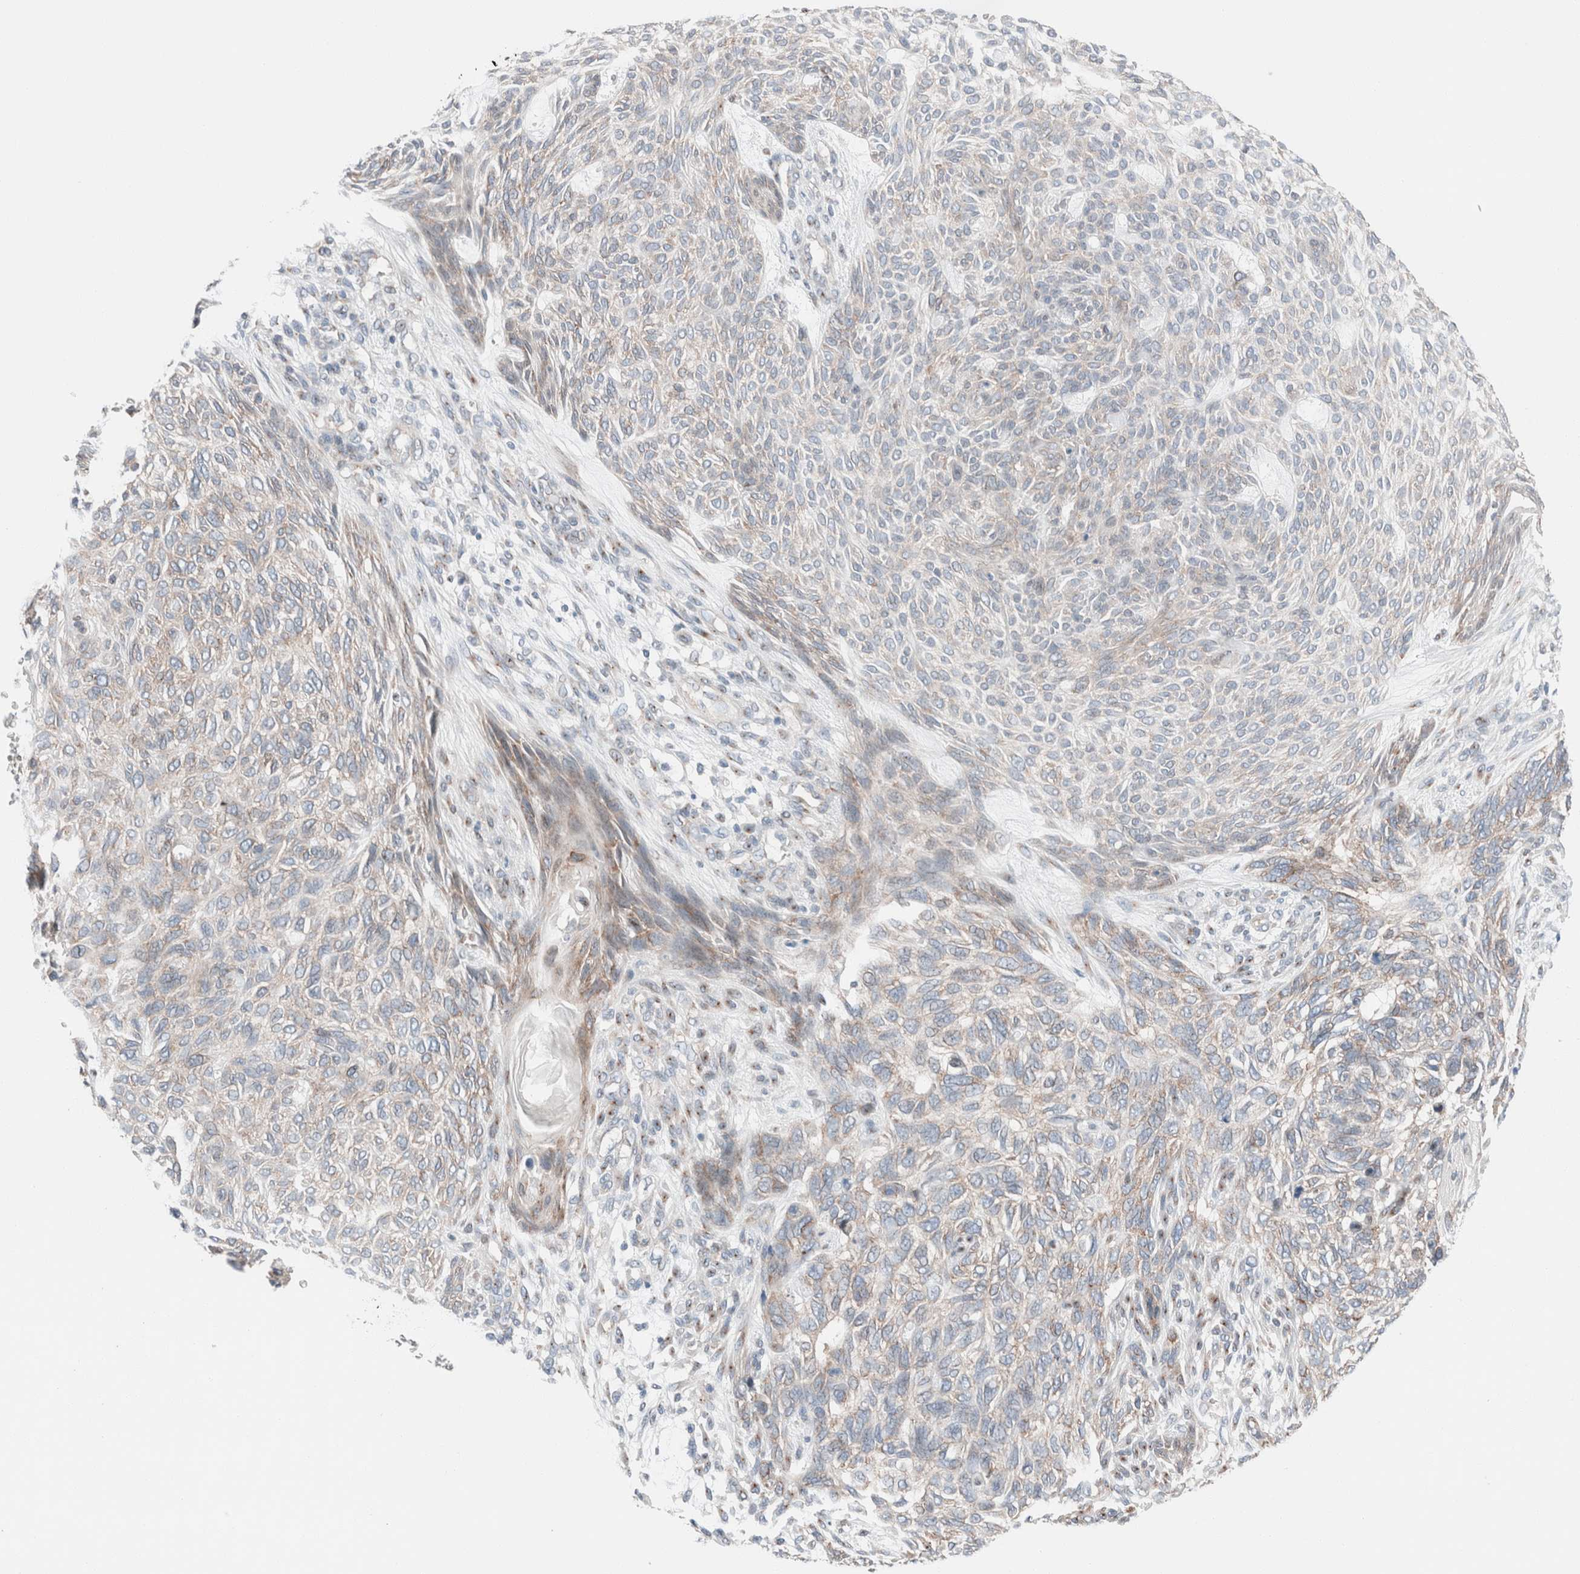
{"staining": {"intensity": "weak", "quantity": "25%-75%", "location": "cytoplasmic/membranous"}, "tissue": "skin cancer", "cell_type": "Tumor cells", "image_type": "cancer", "snomed": [{"axis": "morphology", "description": "Basal cell carcinoma"}, {"axis": "topography", "description": "Skin"}], "caption": "This histopathology image demonstrates immunohistochemistry staining of human basal cell carcinoma (skin), with low weak cytoplasmic/membranous positivity in about 25%-75% of tumor cells.", "gene": "CASC3", "patient": {"sex": "male", "age": 55}}